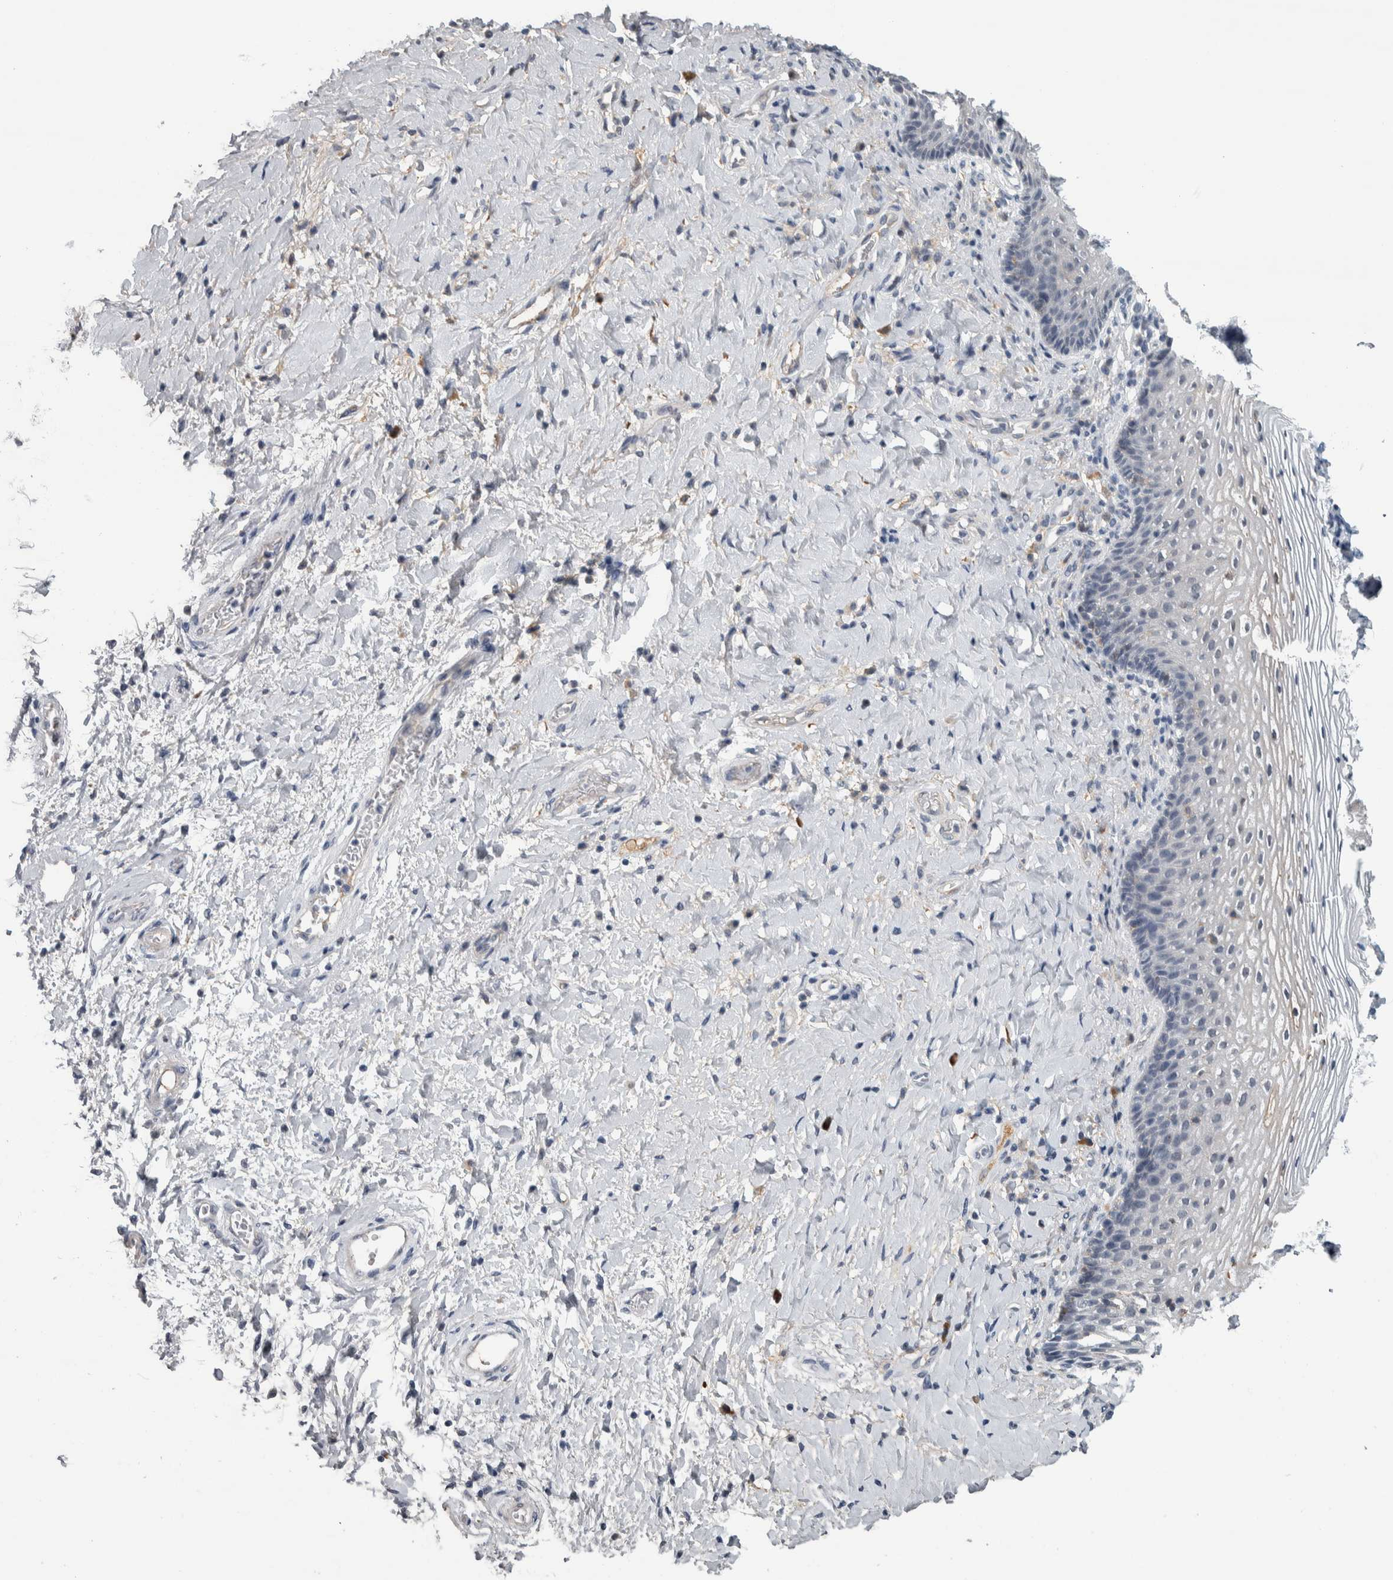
{"staining": {"intensity": "negative", "quantity": "none", "location": "none"}, "tissue": "vagina", "cell_type": "Squamous epithelial cells", "image_type": "normal", "snomed": [{"axis": "morphology", "description": "Normal tissue, NOS"}, {"axis": "topography", "description": "Vagina"}], "caption": "This is an immunohistochemistry (IHC) photomicrograph of benign human vagina. There is no staining in squamous epithelial cells.", "gene": "CAVIN4", "patient": {"sex": "female", "age": 60}}